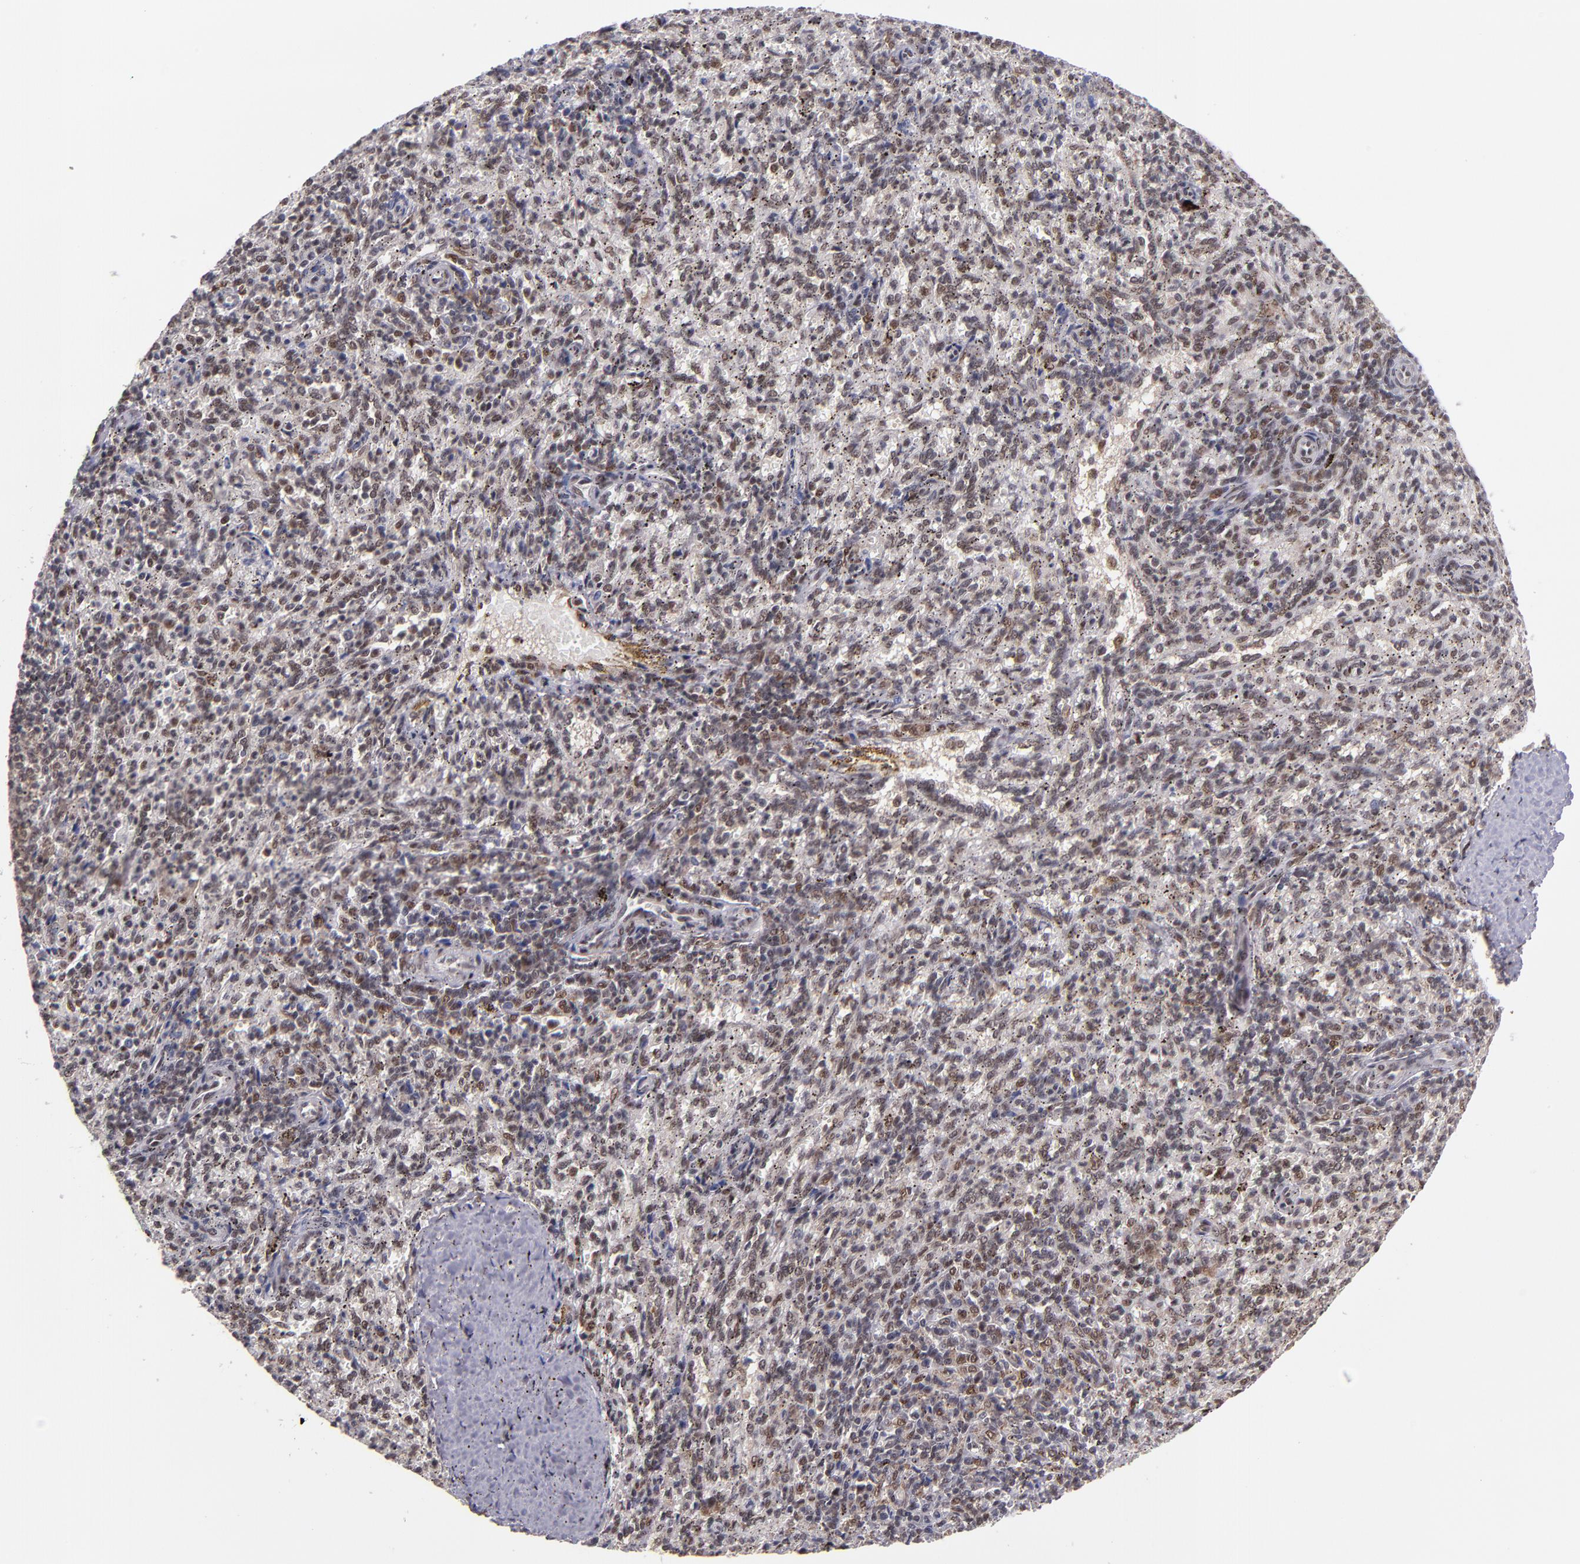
{"staining": {"intensity": "moderate", "quantity": "25%-75%", "location": "cytoplasmic/membranous,nuclear"}, "tissue": "spleen", "cell_type": "Cells in red pulp", "image_type": "normal", "snomed": [{"axis": "morphology", "description": "Normal tissue, NOS"}, {"axis": "topography", "description": "Spleen"}], "caption": "Immunohistochemistry staining of normal spleen, which exhibits medium levels of moderate cytoplasmic/membranous,nuclear positivity in approximately 25%-75% of cells in red pulp indicating moderate cytoplasmic/membranous,nuclear protein expression. The staining was performed using DAB (brown) for protein detection and nuclei were counterstained in hematoxylin (blue).", "gene": "EP300", "patient": {"sex": "female", "age": 10}}